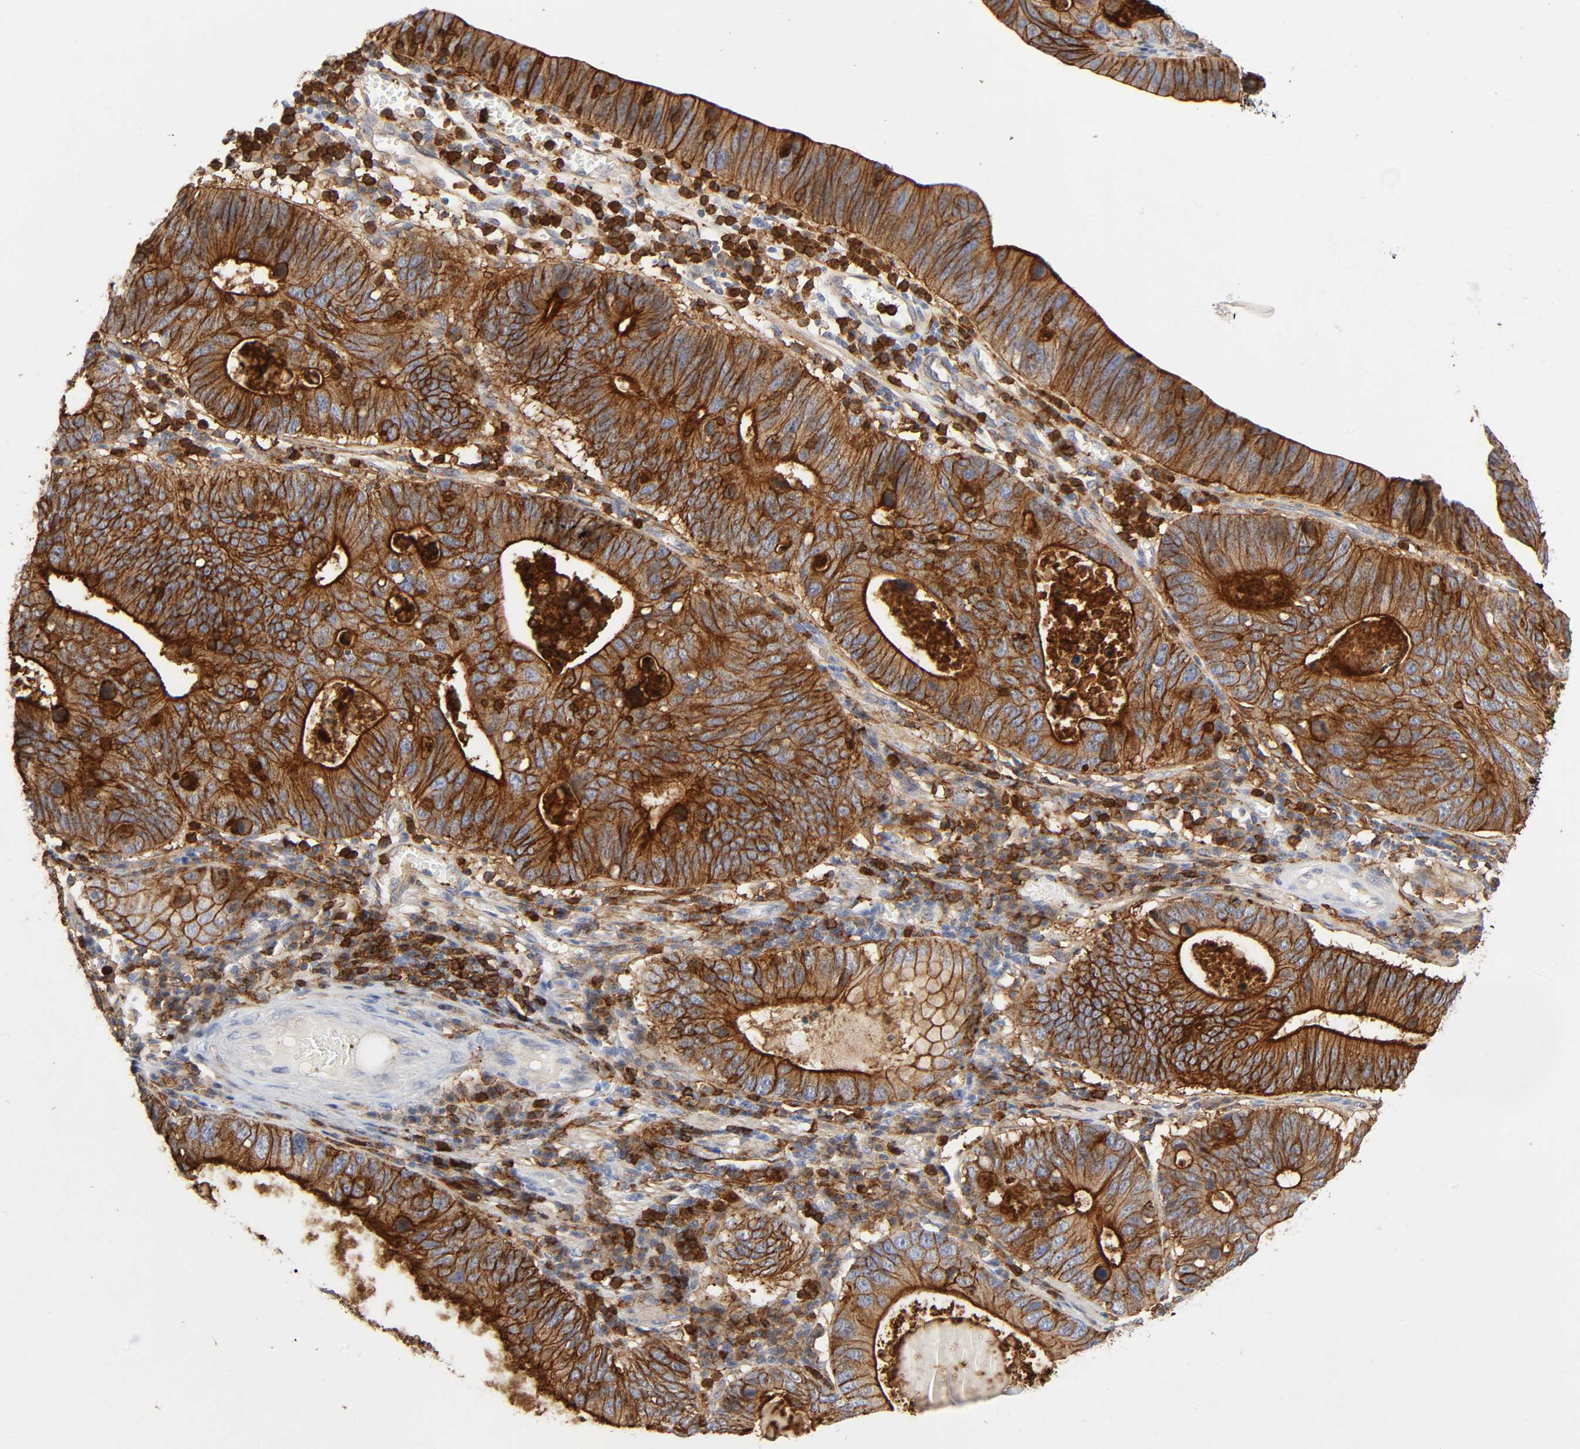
{"staining": {"intensity": "moderate", "quantity": ">75%", "location": "cytoplasmic/membranous"}, "tissue": "stomach cancer", "cell_type": "Tumor cells", "image_type": "cancer", "snomed": [{"axis": "morphology", "description": "Adenocarcinoma, NOS"}, {"axis": "topography", "description": "Stomach"}], "caption": "Moderate cytoplasmic/membranous positivity for a protein is seen in about >75% of tumor cells of stomach cancer (adenocarcinoma) using immunohistochemistry (IHC).", "gene": "LYN", "patient": {"sex": "male", "age": 59}}